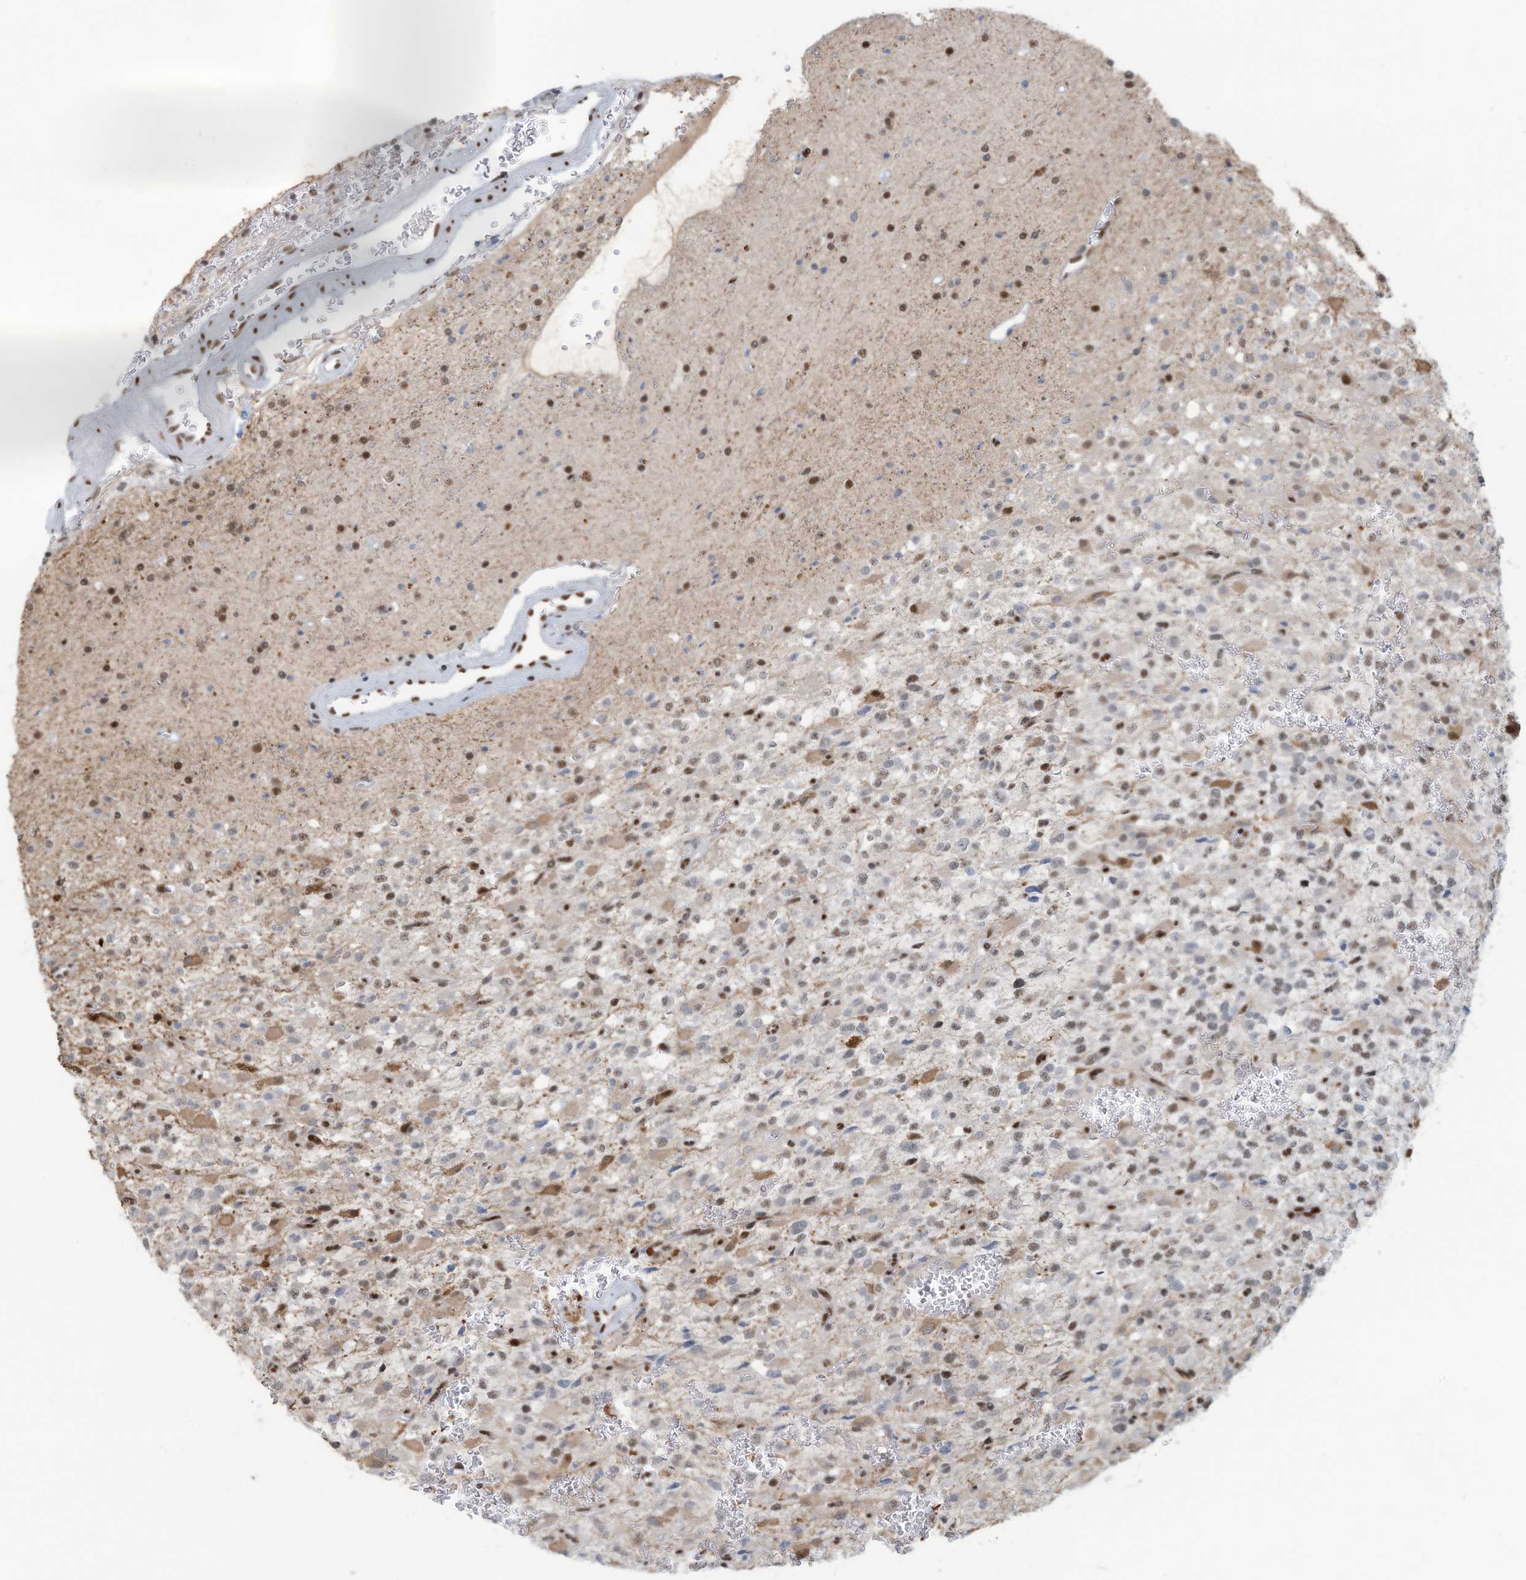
{"staining": {"intensity": "moderate", "quantity": "<25%", "location": "cytoplasmic/membranous,nuclear"}, "tissue": "glioma", "cell_type": "Tumor cells", "image_type": "cancer", "snomed": [{"axis": "morphology", "description": "Glioma, malignant, High grade"}, {"axis": "topography", "description": "Brain"}], "caption": "Immunohistochemistry (IHC) (DAB (3,3'-diaminobenzidine)) staining of human glioma reveals moderate cytoplasmic/membranous and nuclear protein positivity in about <25% of tumor cells. The protein of interest is stained brown, and the nuclei are stained in blue (DAB IHC with brightfield microscopy, high magnification).", "gene": "SARNP", "patient": {"sex": "male", "age": 34}}